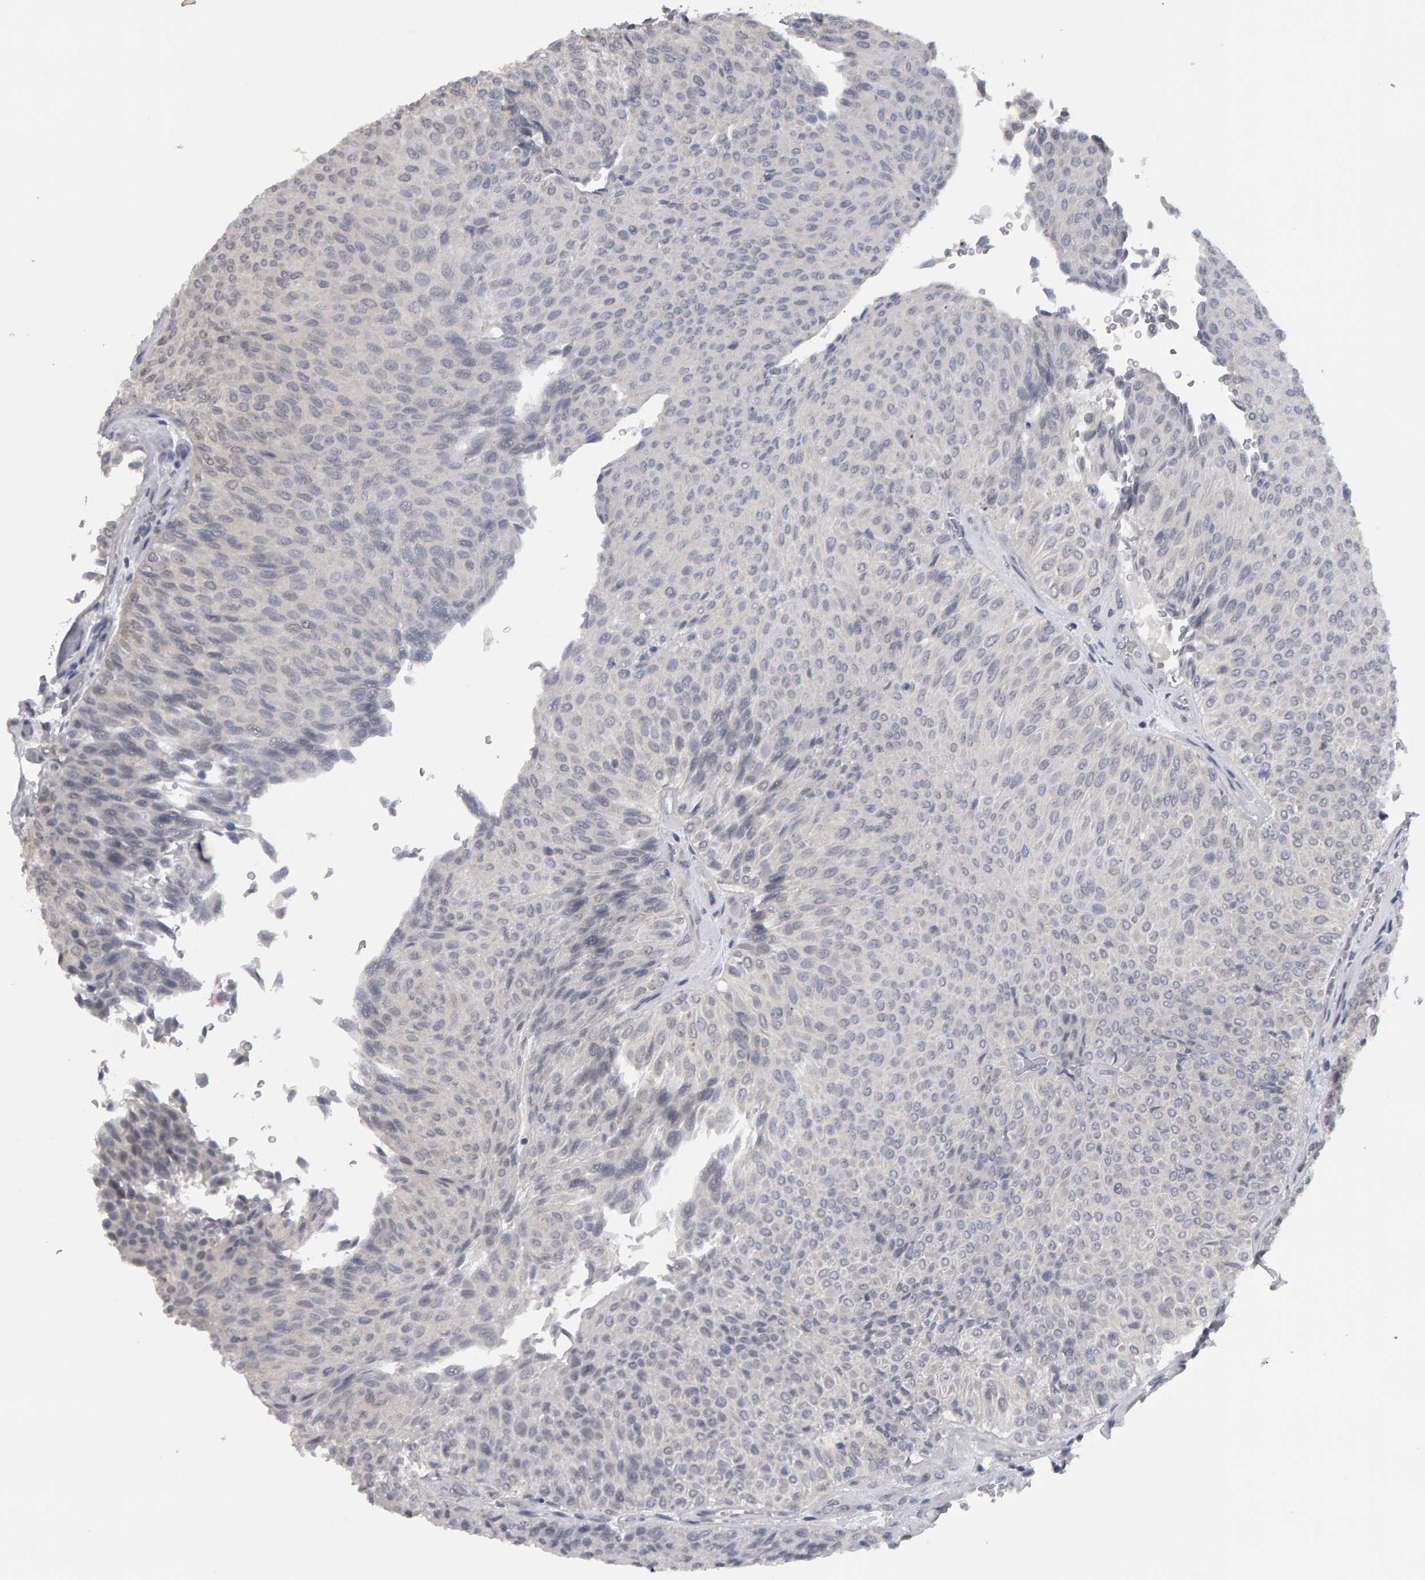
{"staining": {"intensity": "negative", "quantity": "none", "location": "none"}, "tissue": "urothelial cancer", "cell_type": "Tumor cells", "image_type": "cancer", "snomed": [{"axis": "morphology", "description": "Urothelial carcinoma, Low grade"}, {"axis": "topography", "description": "Urinary bladder"}], "caption": "The photomicrograph displays no staining of tumor cells in urothelial cancer. (Immunohistochemistry, brightfield microscopy, high magnification).", "gene": "IPO8", "patient": {"sex": "male", "age": 78}}